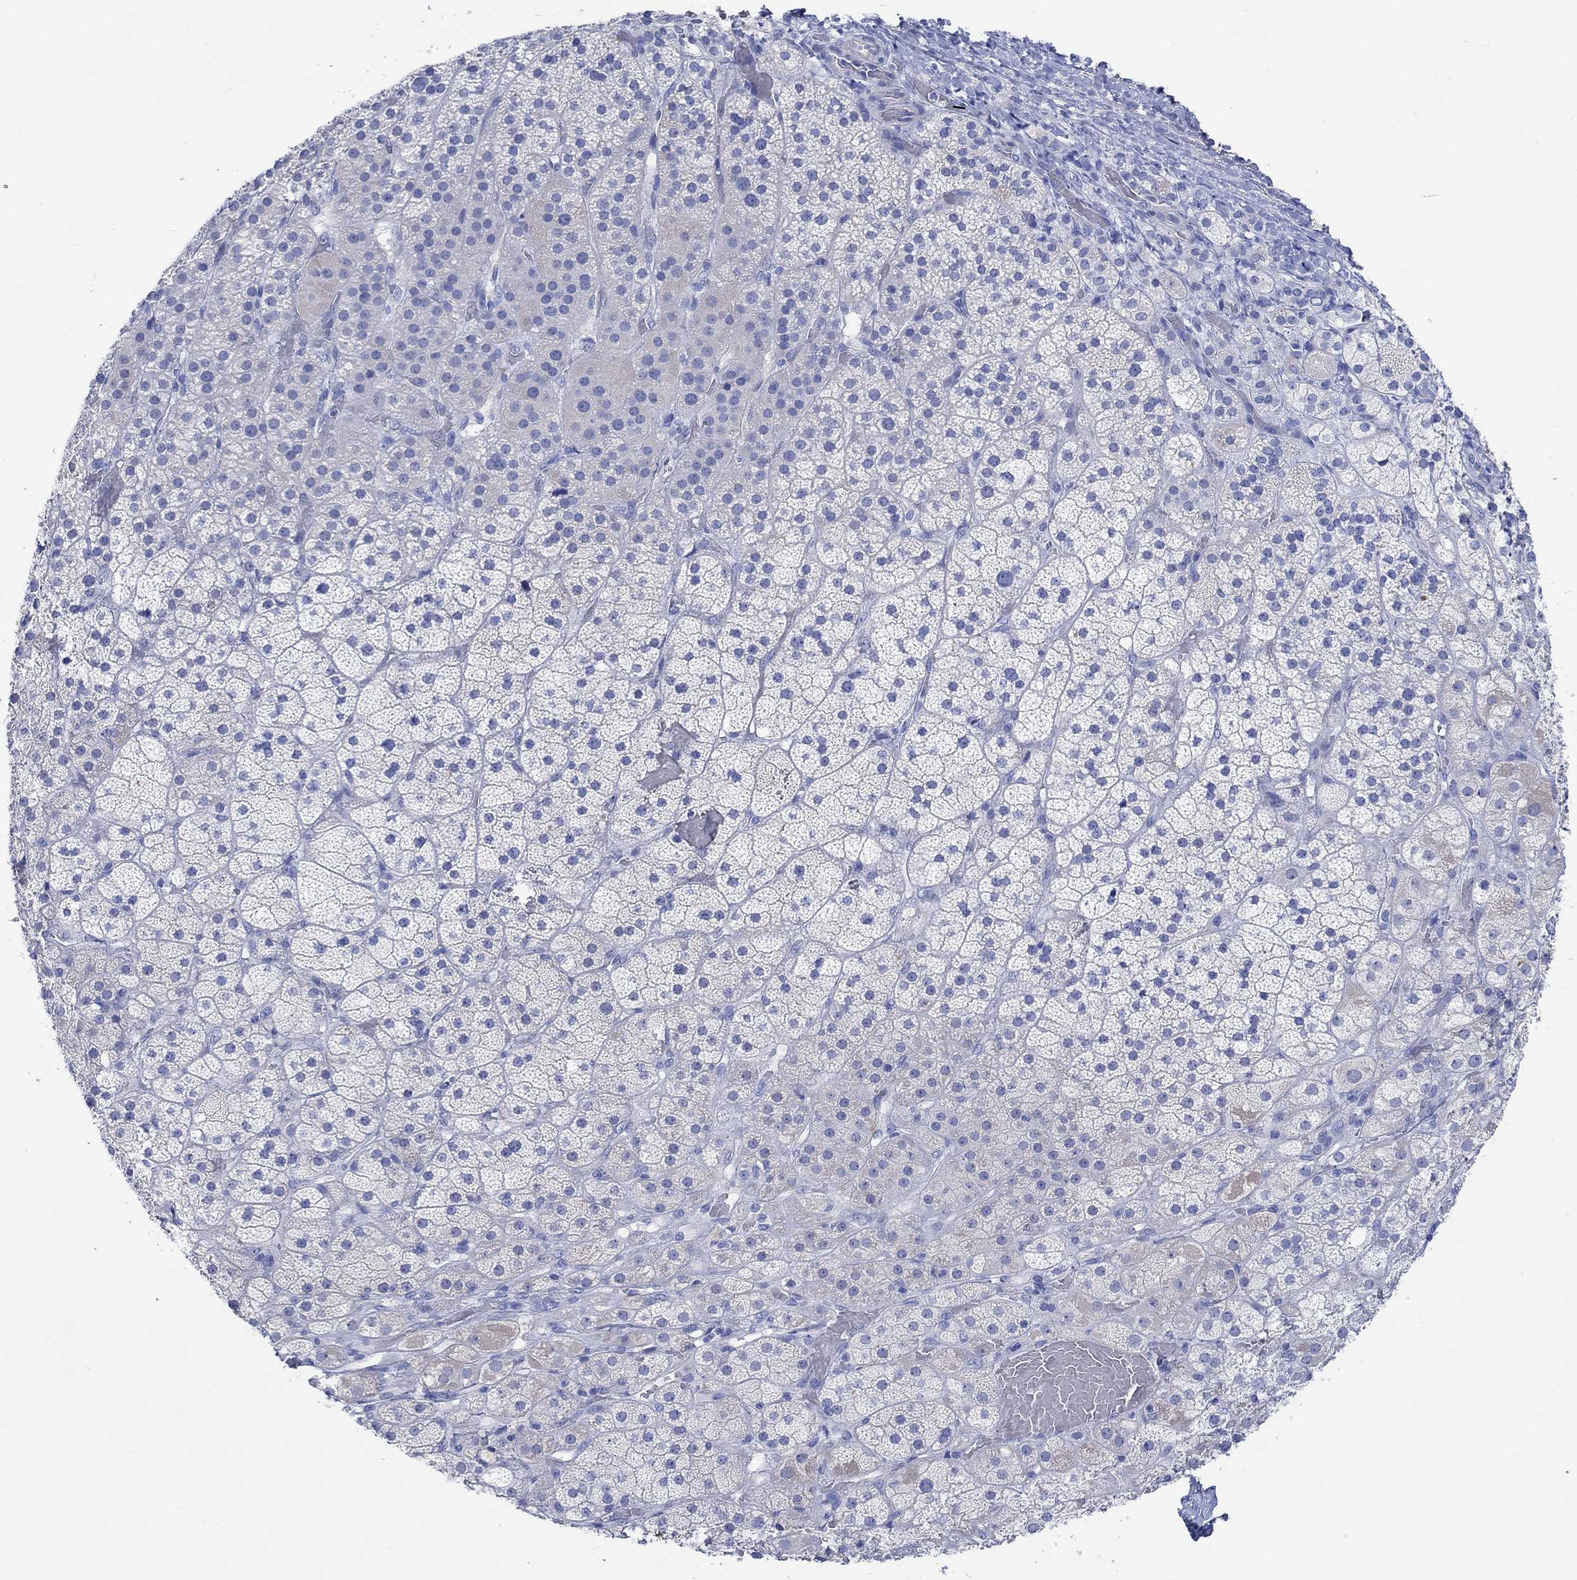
{"staining": {"intensity": "strong", "quantity": "<25%", "location": "cytoplasmic/membranous"}, "tissue": "adrenal gland", "cell_type": "Glandular cells", "image_type": "normal", "snomed": [{"axis": "morphology", "description": "Normal tissue, NOS"}, {"axis": "topography", "description": "Adrenal gland"}], "caption": "This micrograph reveals immunohistochemistry staining of normal adrenal gland, with medium strong cytoplasmic/membranous expression in approximately <25% of glandular cells.", "gene": "CPLX1", "patient": {"sex": "male", "age": 57}}